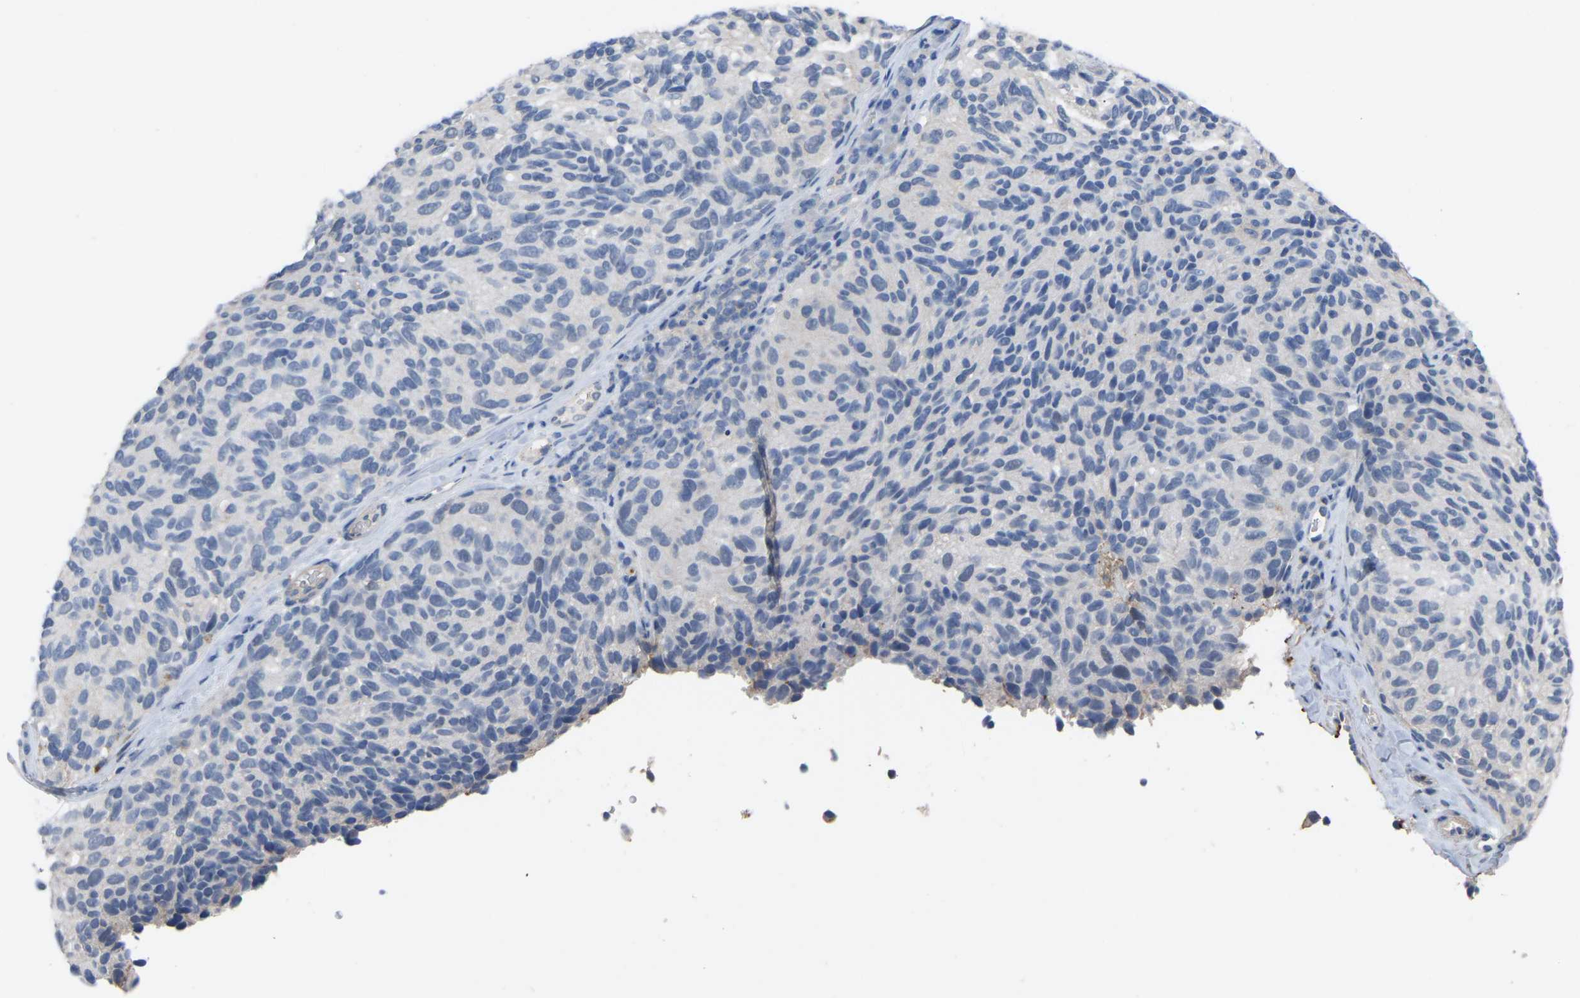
{"staining": {"intensity": "negative", "quantity": "none", "location": "none"}, "tissue": "melanoma", "cell_type": "Tumor cells", "image_type": "cancer", "snomed": [{"axis": "morphology", "description": "Malignant melanoma, NOS"}, {"axis": "topography", "description": "Skin"}], "caption": "High magnification brightfield microscopy of melanoma stained with DAB (brown) and counterstained with hematoxylin (blue): tumor cells show no significant staining. (Immunohistochemistry, brightfield microscopy, high magnification).", "gene": "ZNF449", "patient": {"sex": "female", "age": 73}}